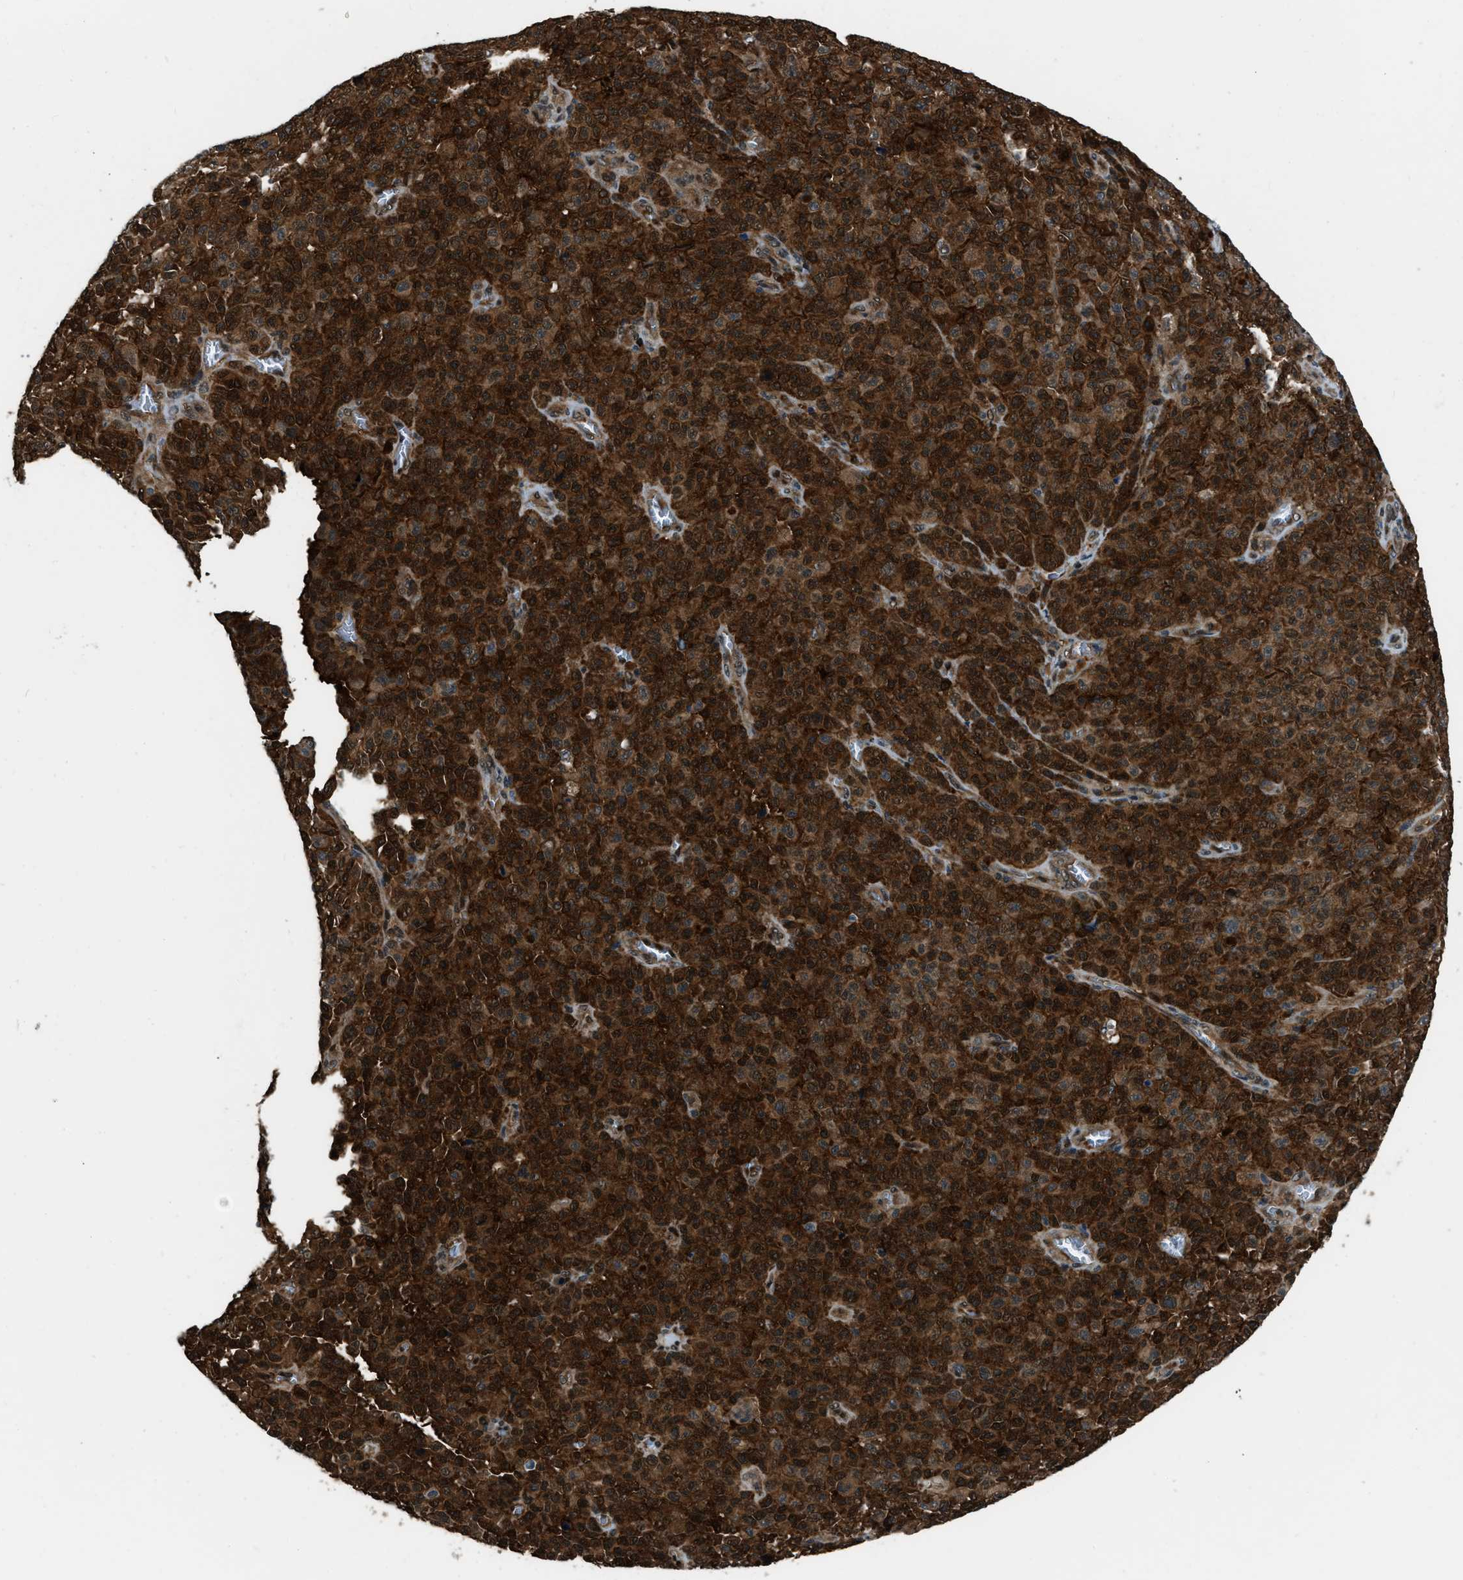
{"staining": {"intensity": "strong", "quantity": ">75%", "location": "cytoplasmic/membranous,nuclear"}, "tissue": "melanoma", "cell_type": "Tumor cells", "image_type": "cancer", "snomed": [{"axis": "morphology", "description": "Malignant melanoma, NOS"}, {"axis": "topography", "description": "Skin"}], "caption": "This micrograph demonstrates malignant melanoma stained with immunohistochemistry to label a protein in brown. The cytoplasmic/membranous and nuclear of tumor cells show strong positivity for the protein. Nuclei are counter-stained blue.", "gene": "NUDCD3", "patient": {"sex": "female", "age": 82}}